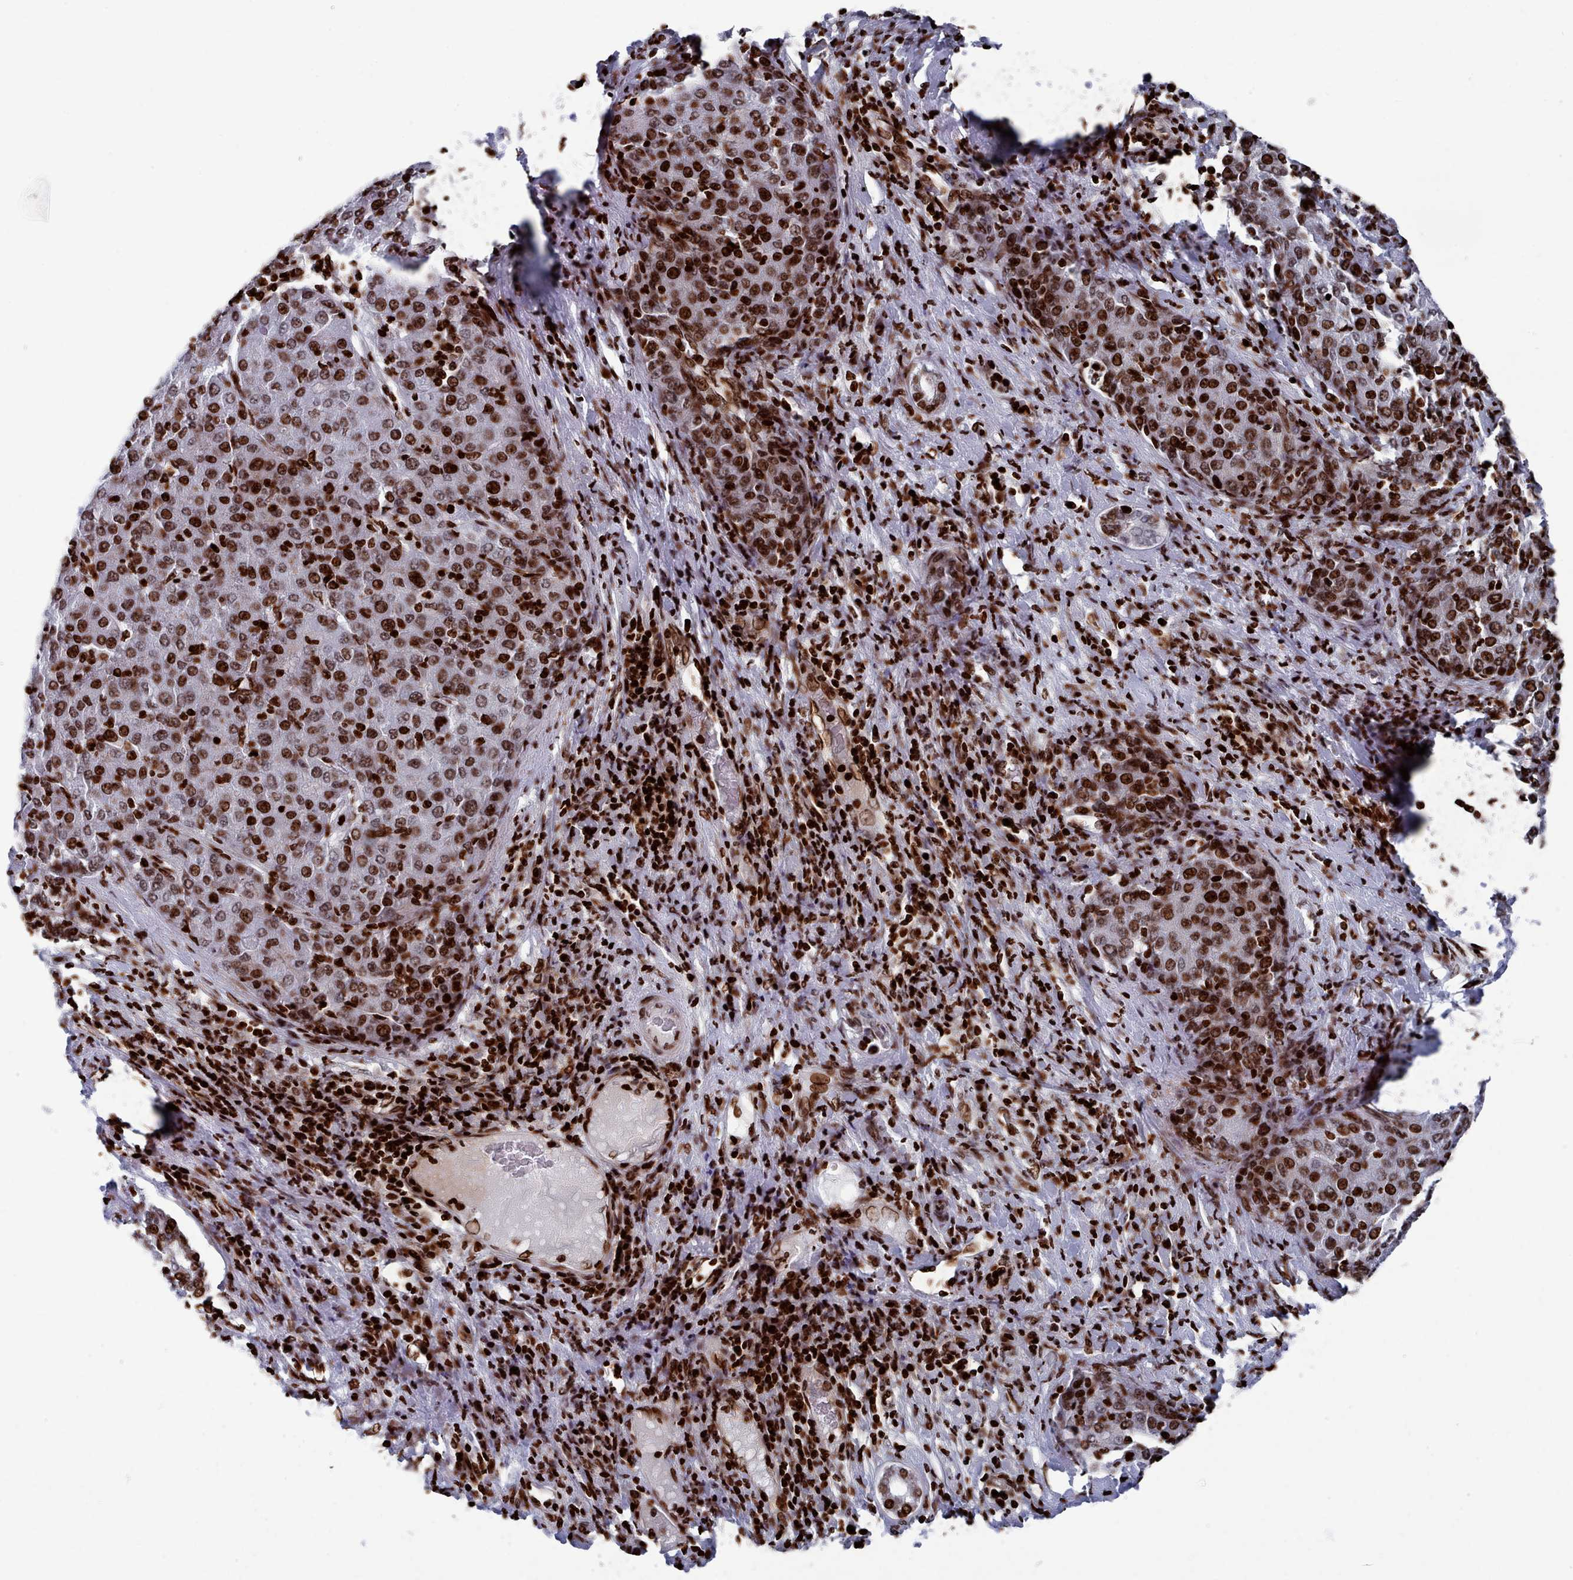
{"staining": {"intensity": "strong", "quantity": ">75%", "location": "nuclear"}, "tissue": "liver cancer", "cell_type": "Tumor cells", "image_type": "cancer", "snomed": [{"axis": "morphology", "description": "Carcinoma, Hepatocellular, NOS"}, {"axis": "topography", "description": "Liver"}], "caption": "This image shows immunohistochemistry staining of liver hepatocellular carcinoma, with high strong nuclear staining in about >75% of tumor cells.", "gene": "PCDHB12", "patient": {"sex": "male", "age": 65}}